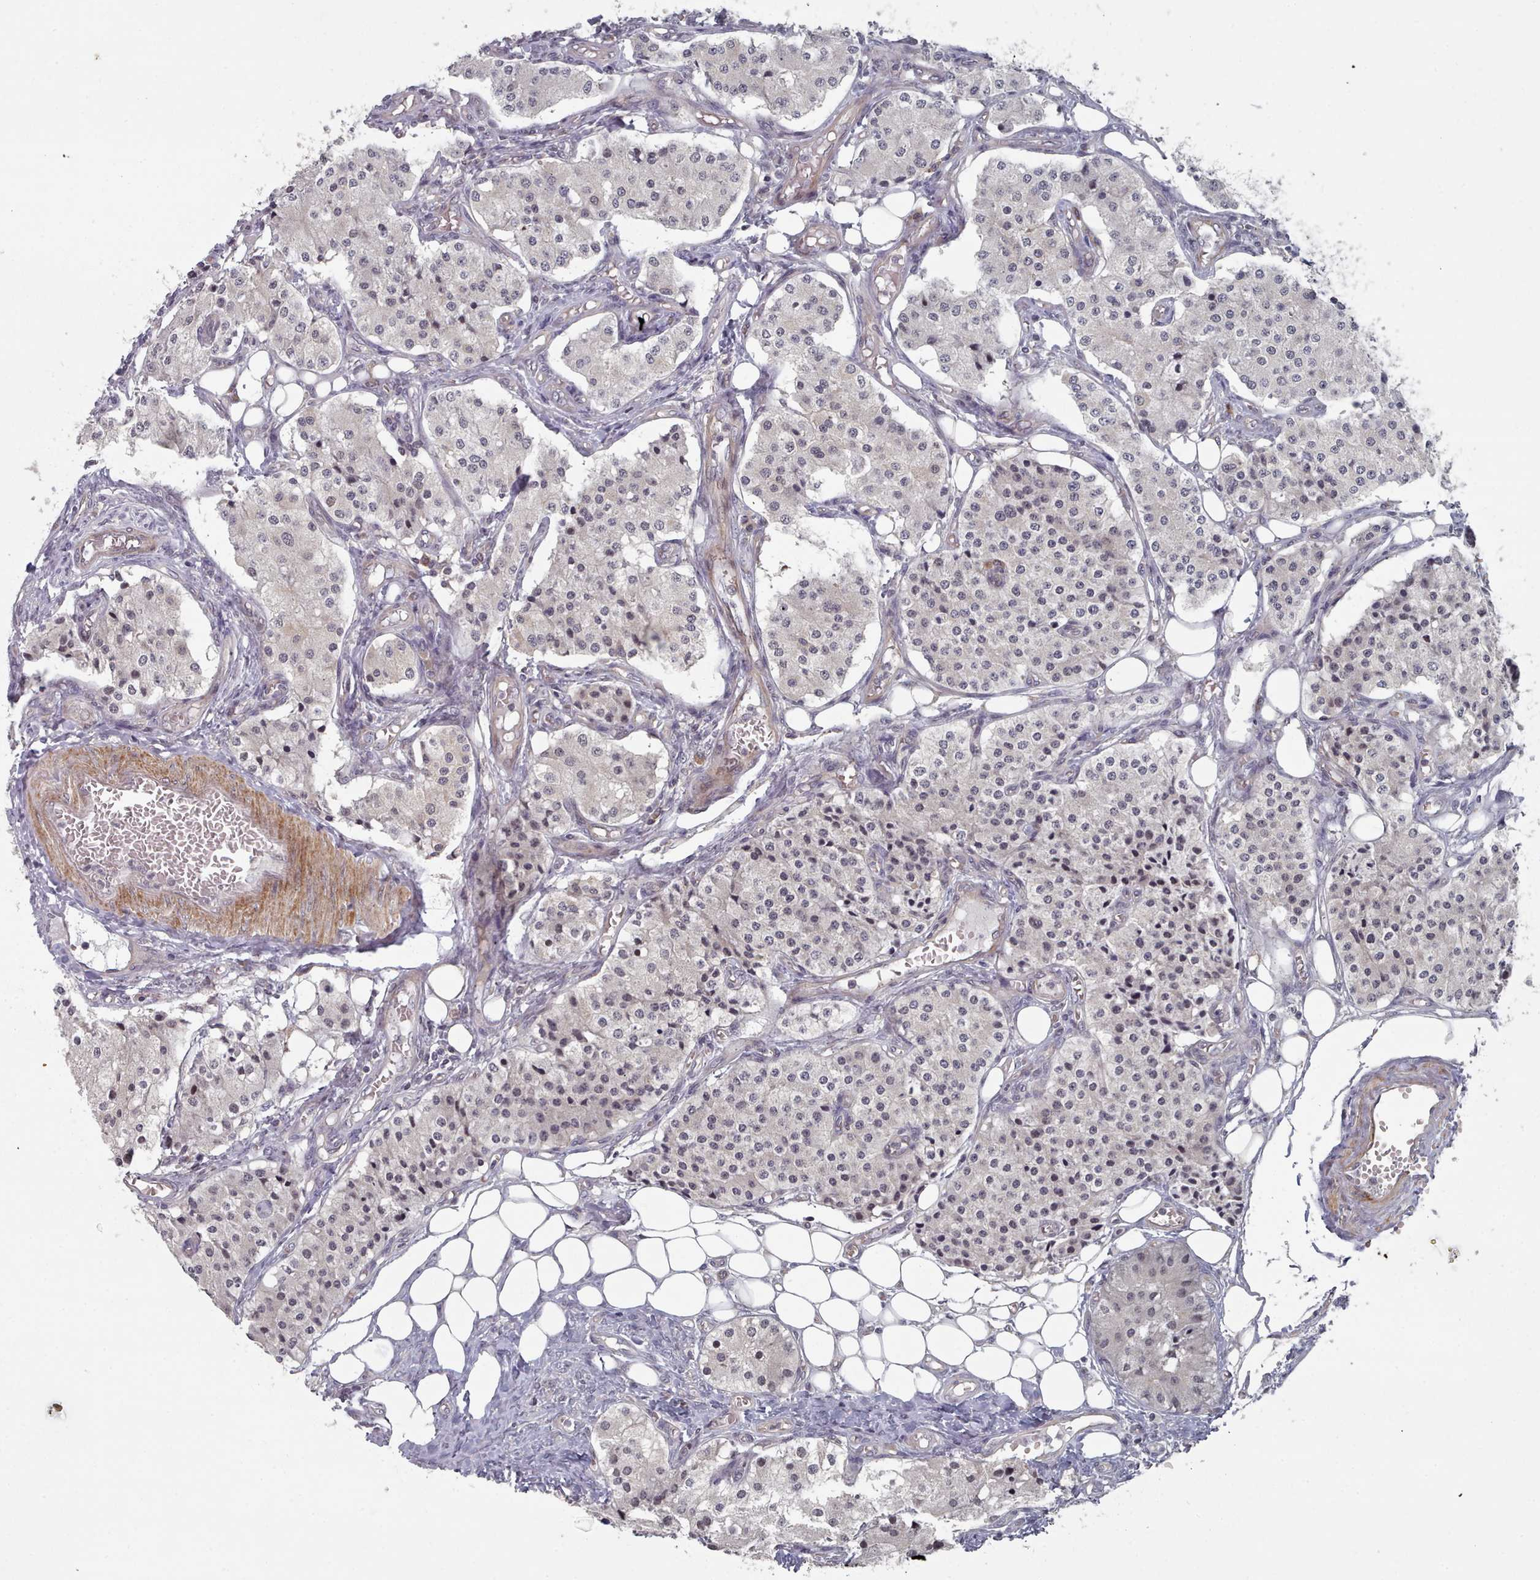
{"staining": {"intensity": "negative", "quantity": "none", "location": "none"}, "tissue": "carcinoid", "cell_type": "Tumor cells", "image_type": "cancer", "snomed": [{"axis": "morphology", "description": "Carcinoid, malignant, NOS"}, {"axis": "topography", "description": "Colon"}], "caption": "Tumor cells are negative for brown protein staining in carcinoid. The staining is performed using DAB brown chromogen with nuclei counter-stained in using hematoxylin.", "gene": "HYAL3", "patient": {"sex": "female", "age": 52}}